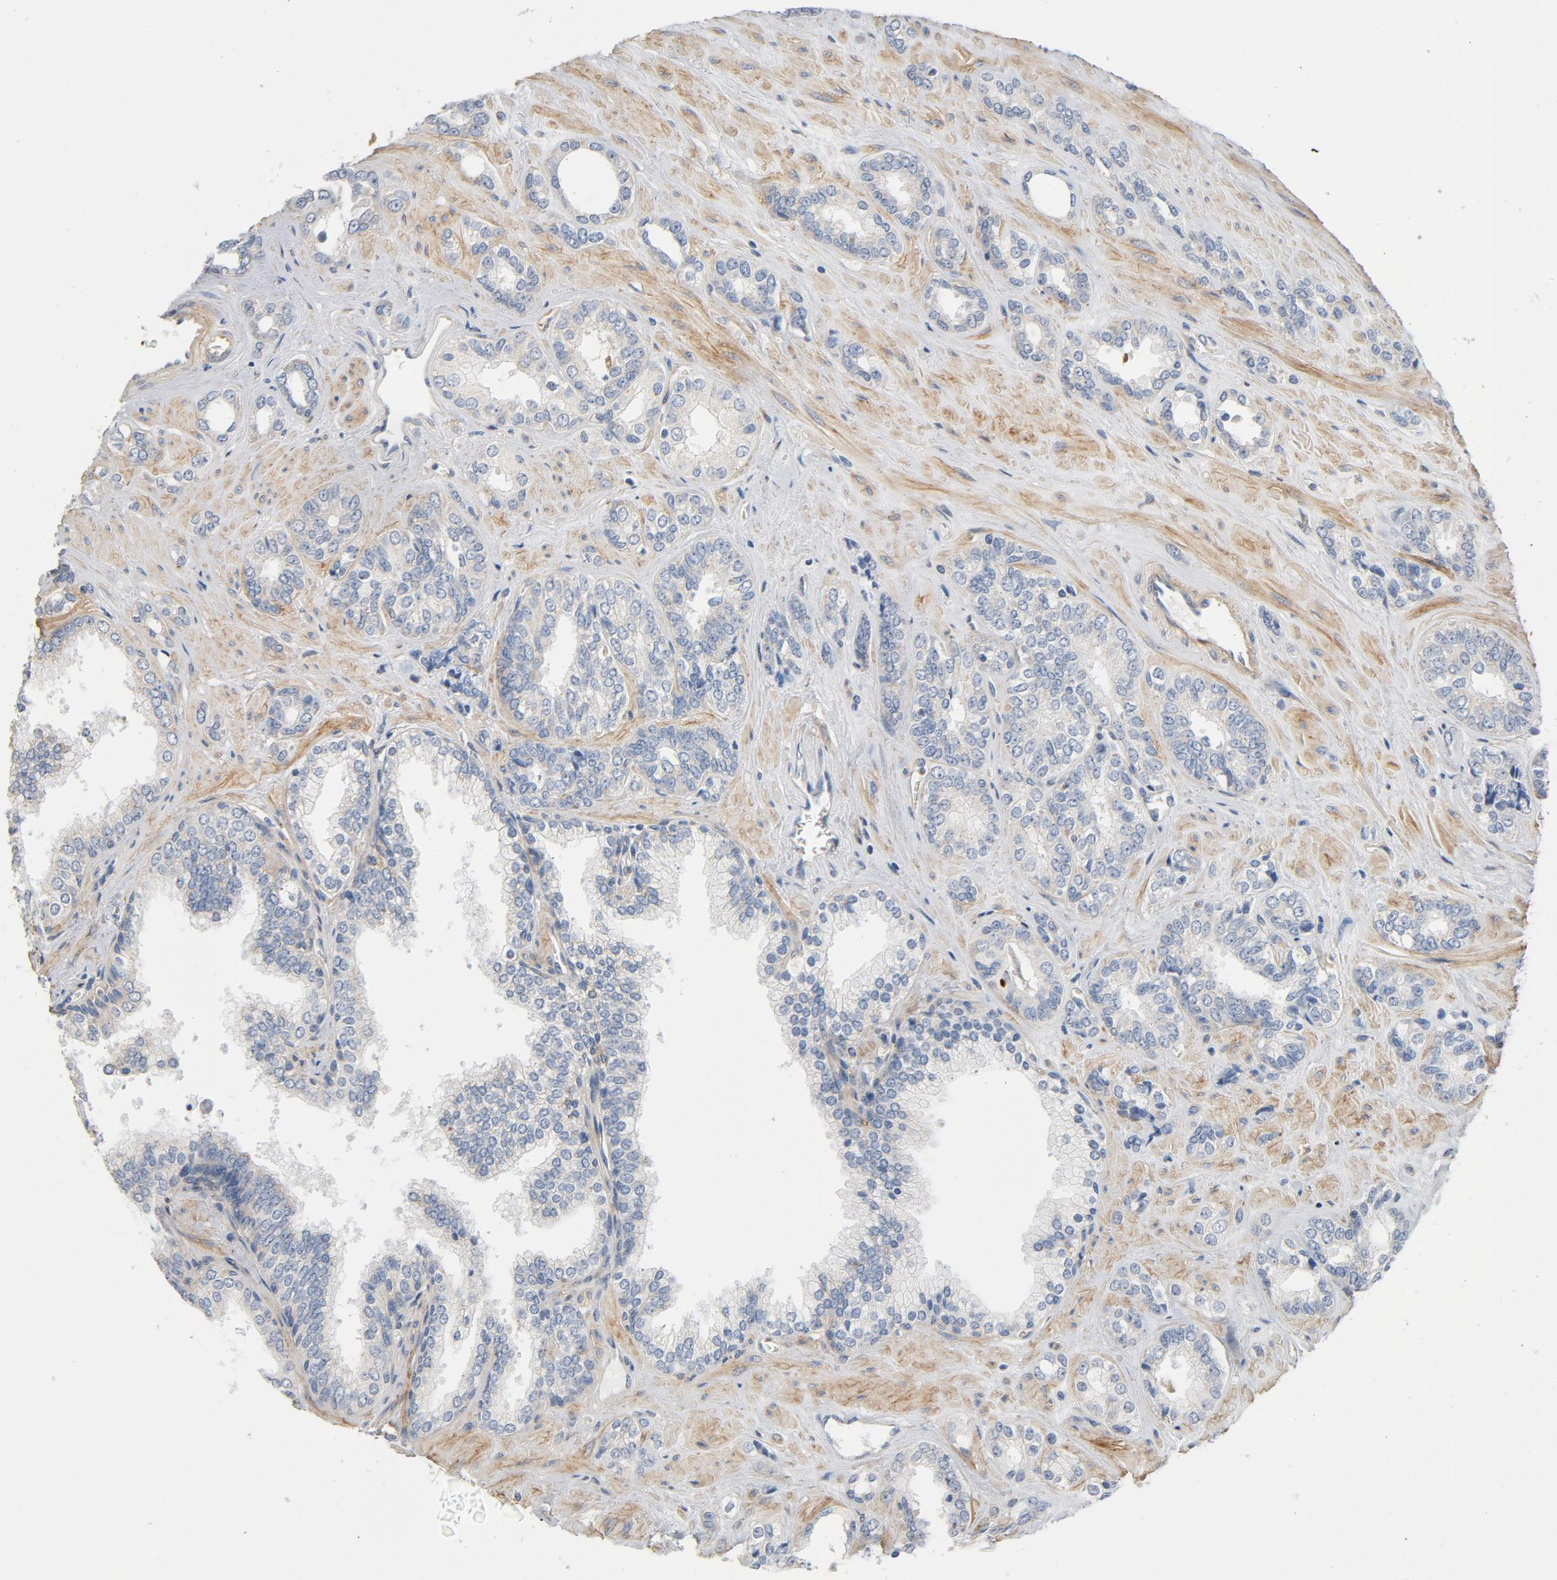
{"staining": {"intensity": "negative", "quantity": "none", "location": "none"}, "tissue": "prostate cancer", "cell_type": "Tumor cells", "image_type": "cancer", "snomed": [{"axis": "morphology", "description": "Adenocarcinoma, High grade"}, {"axis": "topography", "description": "Prostate"}], "caption": "A micrograph of human prostate high-grade adenocarcinoma is negative for staining in tumor cells.", "gene": "ILK", "patient": {"sex": "male", "age": 67}}